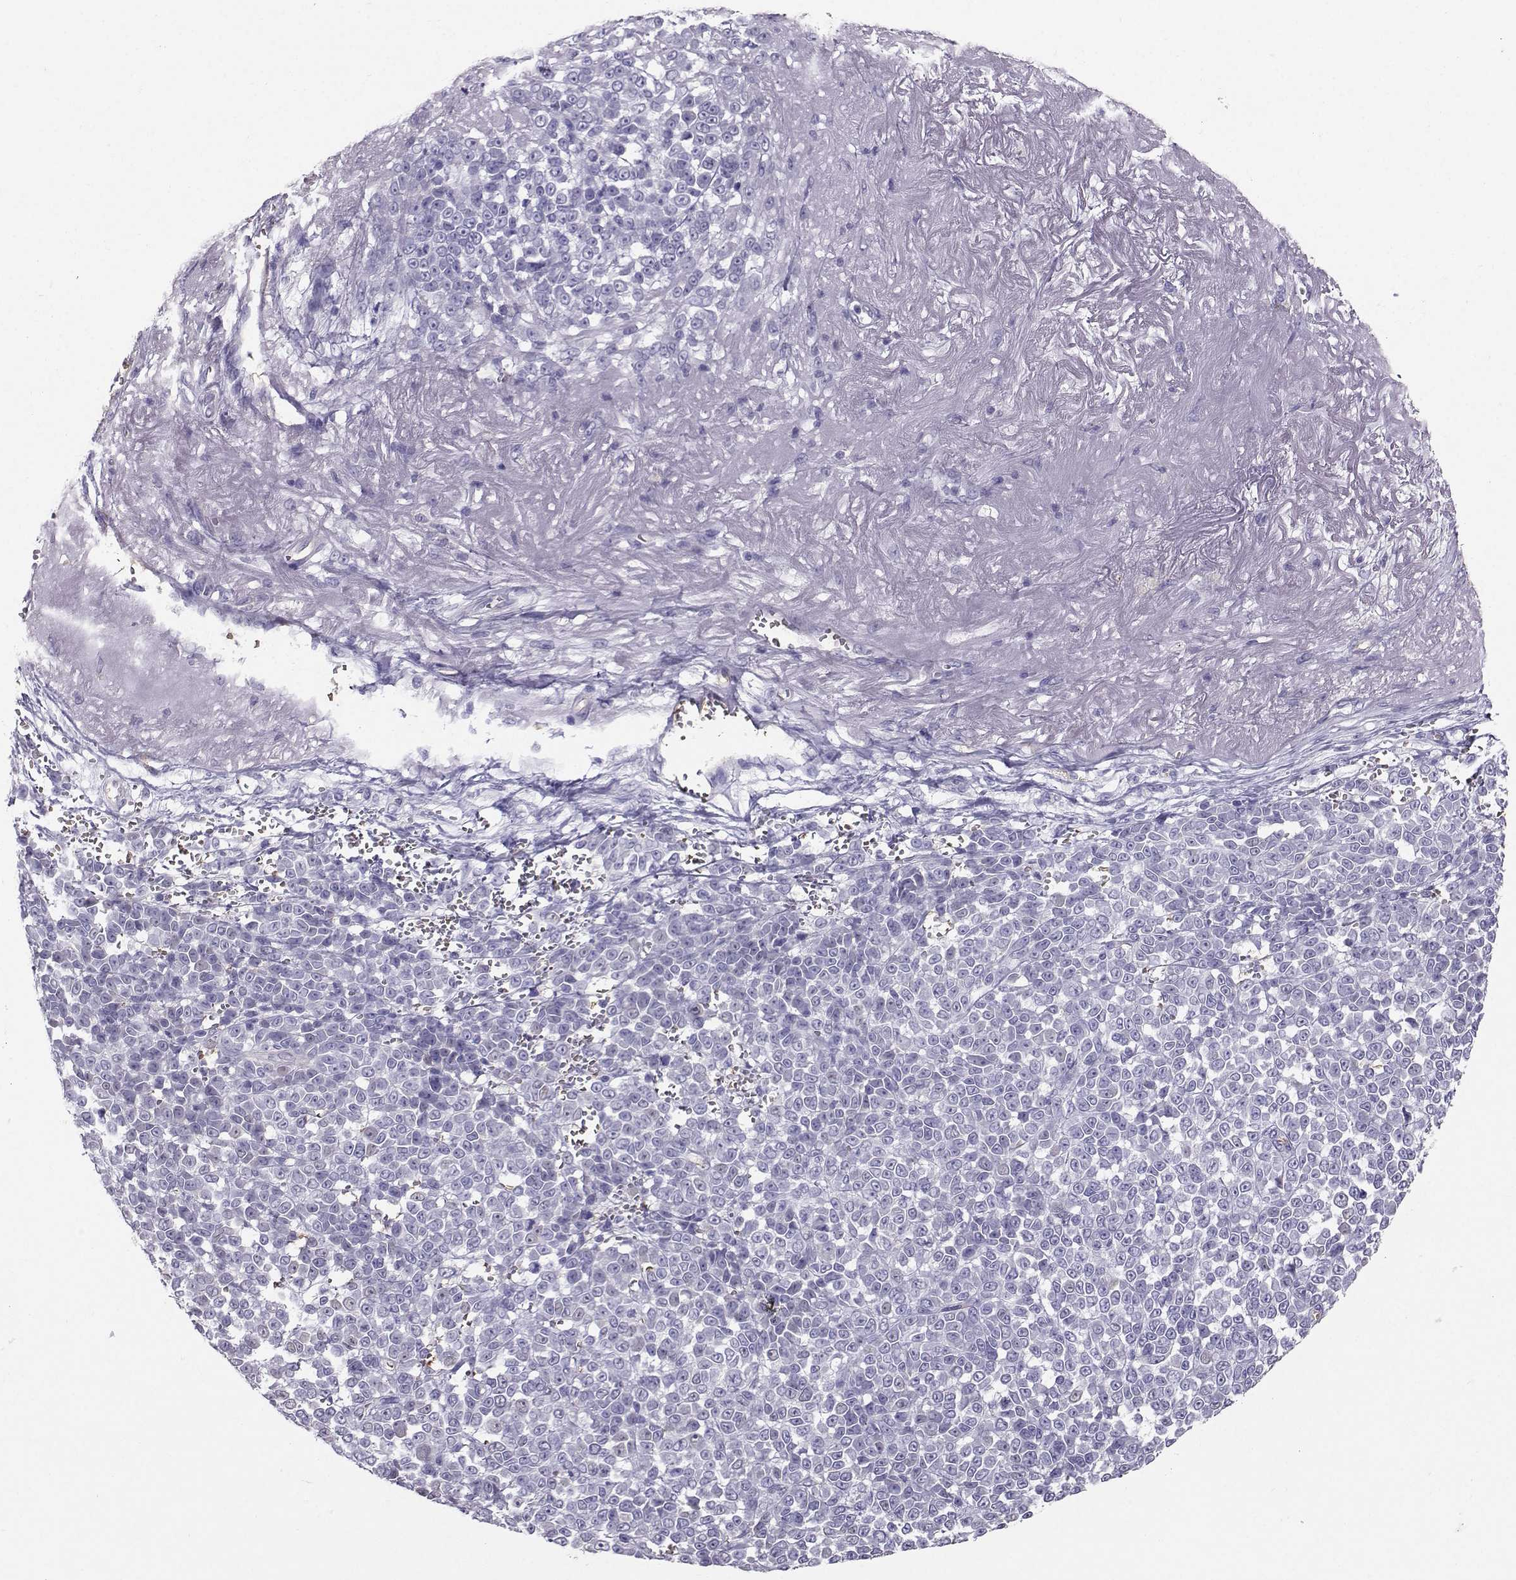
{"staining": {"intensity": "negative", "quantity": "none", "location": "none"}, "tissue": "melanoma", "cell_type": "Tumor cells", "image_type": "cancer", "snomed": [{"axis": "morphology", "description": "Malignant melanoma, NOS"}, {"axis": "topography", "description": "Skin"}], "caption": "DAB (3,3'-diaminobenzidine) immunohistochemical staining of malignant melanoma displays no significant positivity in tumor cells.", "gene": "CLUL1", "patient": {"sex": "female", "age": 95}}